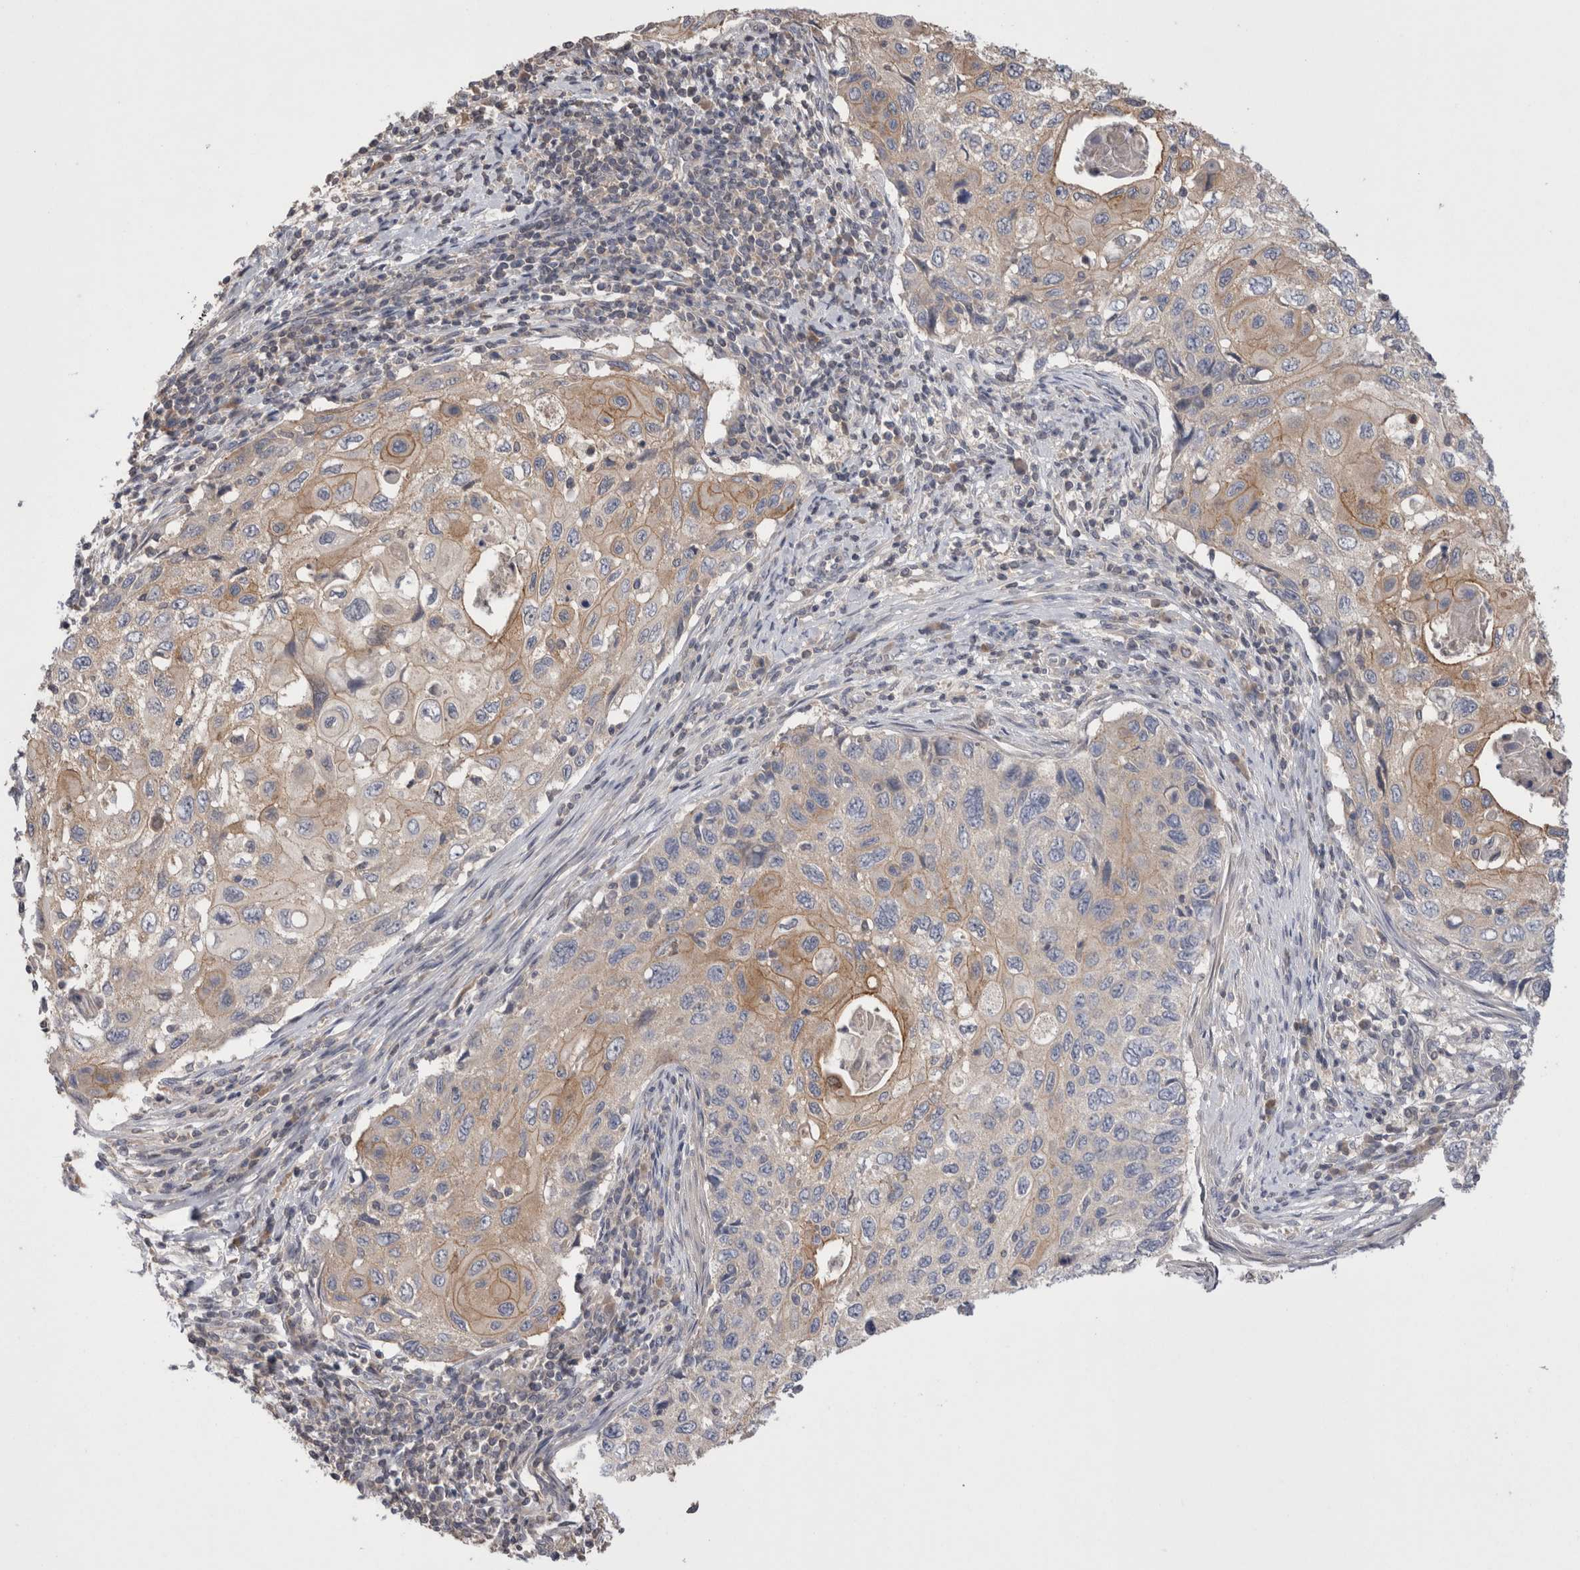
{"staining": {"intensity": "moderate", "quantity": "25%-75%", "location": "cytoplasmic/membranous"}, "tissue": "cervical cancer", "cell_type": "Tumor cells", "image_type": "cancer", "snomed": [{"axis": "morphology", "description": "Squamous cell carcinoma, NOS"}, {"axis": "topography", "description": "Cervix"}], "caption": "Moderate cytoplasmic/membranous protein positivity is appreciated in about 25%-75% of tumor cells in squamous cell carcinoma (cervical).", "gene": "OTOR", "patient": {"sex": "female", "age": 70}}